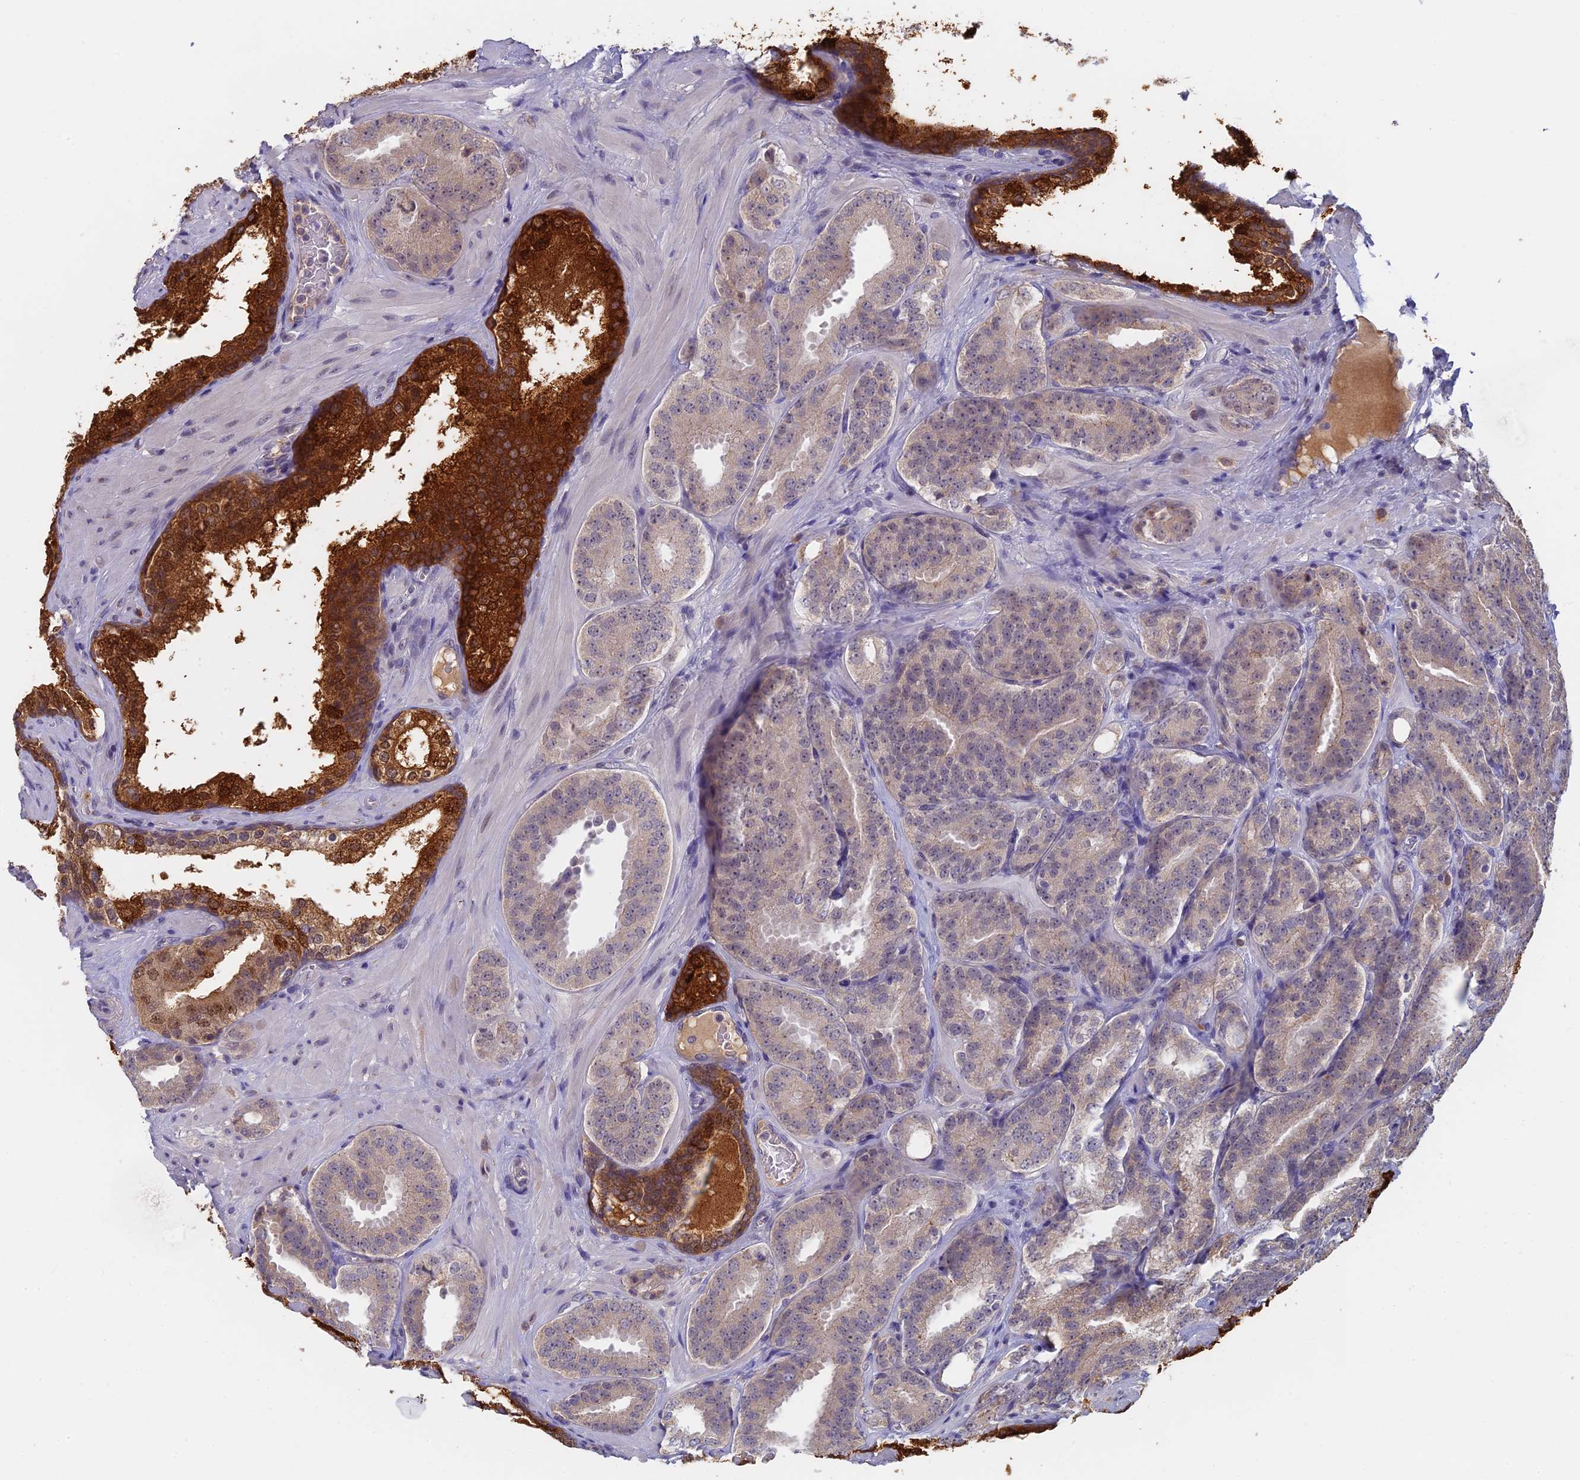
{"staining": {"intensity": "negative", "quantity": "none", "location": "none"}, "tissue": "prostate cancer", "cell_type": "Tumor cells", "image_type": "cancer", "snomed": [{"axis": "morphology", "description": "Adenocarcinoma, High grade"}, {"axis": "topography", "description": "Prostate"}], "caption": "Histopathology image shows no protein positivity in tumor cells of prostate high-grade adenocarcinoma tissue.", "gene": "GPATCH1", "patient": {"sex": "male", "age": 63}}